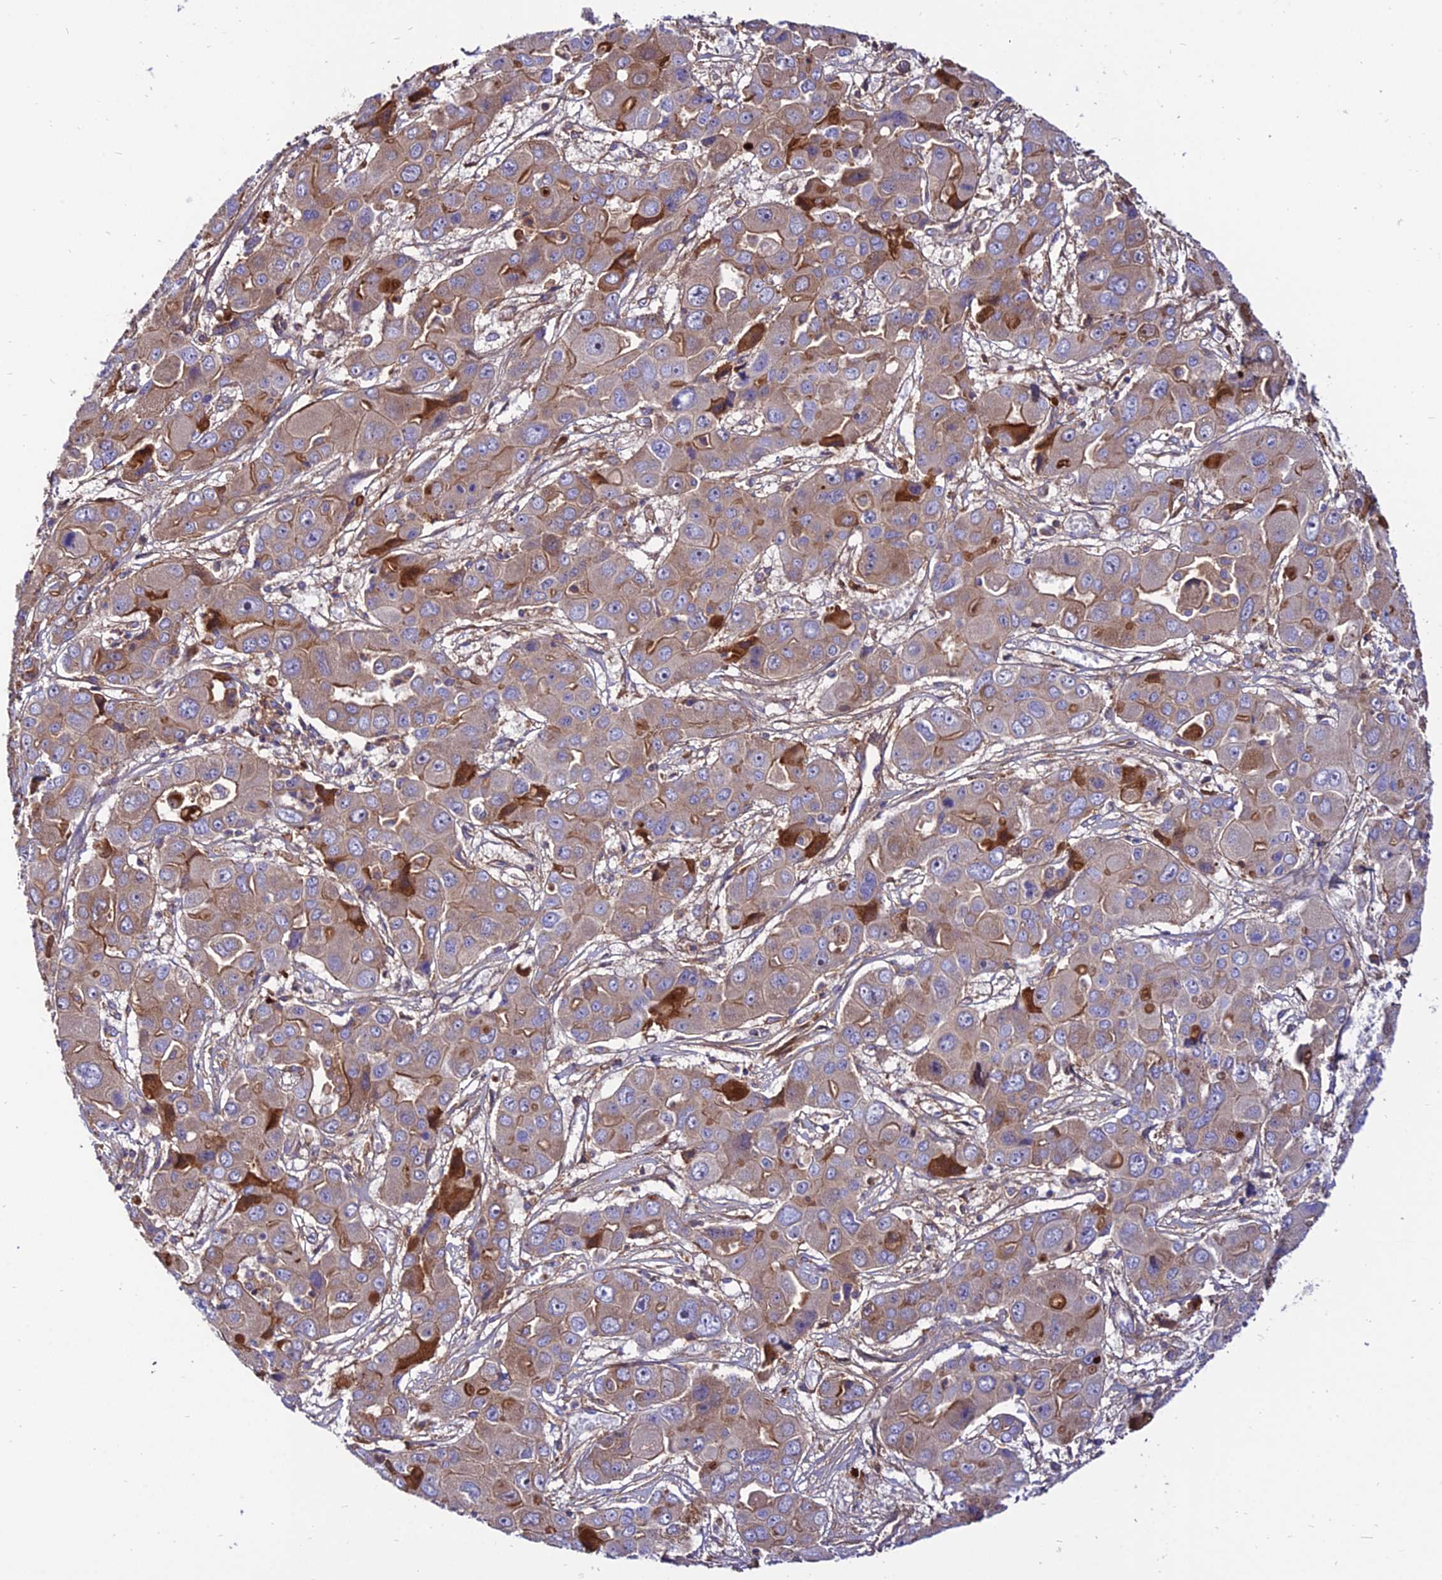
{"staining": {"intensity": "weak", "quantity": "25%-75%", "location": "cytoplasmic/membranous"}, "tissue": "liver cancer", "cell_type": "Tumor cells", "image_type": "cancer", "snomed": [{"axis": "morphology", "description": "Cholangiocarcinoma"}, {"axis": "topography", "description": "Liver"}], "caption": "Human liver cholangiocarcinoma stained for a protein (brown) displays weak cytoplasmic/membranous positive staining in about 25%-75% of tumor cells.", "gene": "PYM1", "patient": {"sex": "male", "age": 67}}